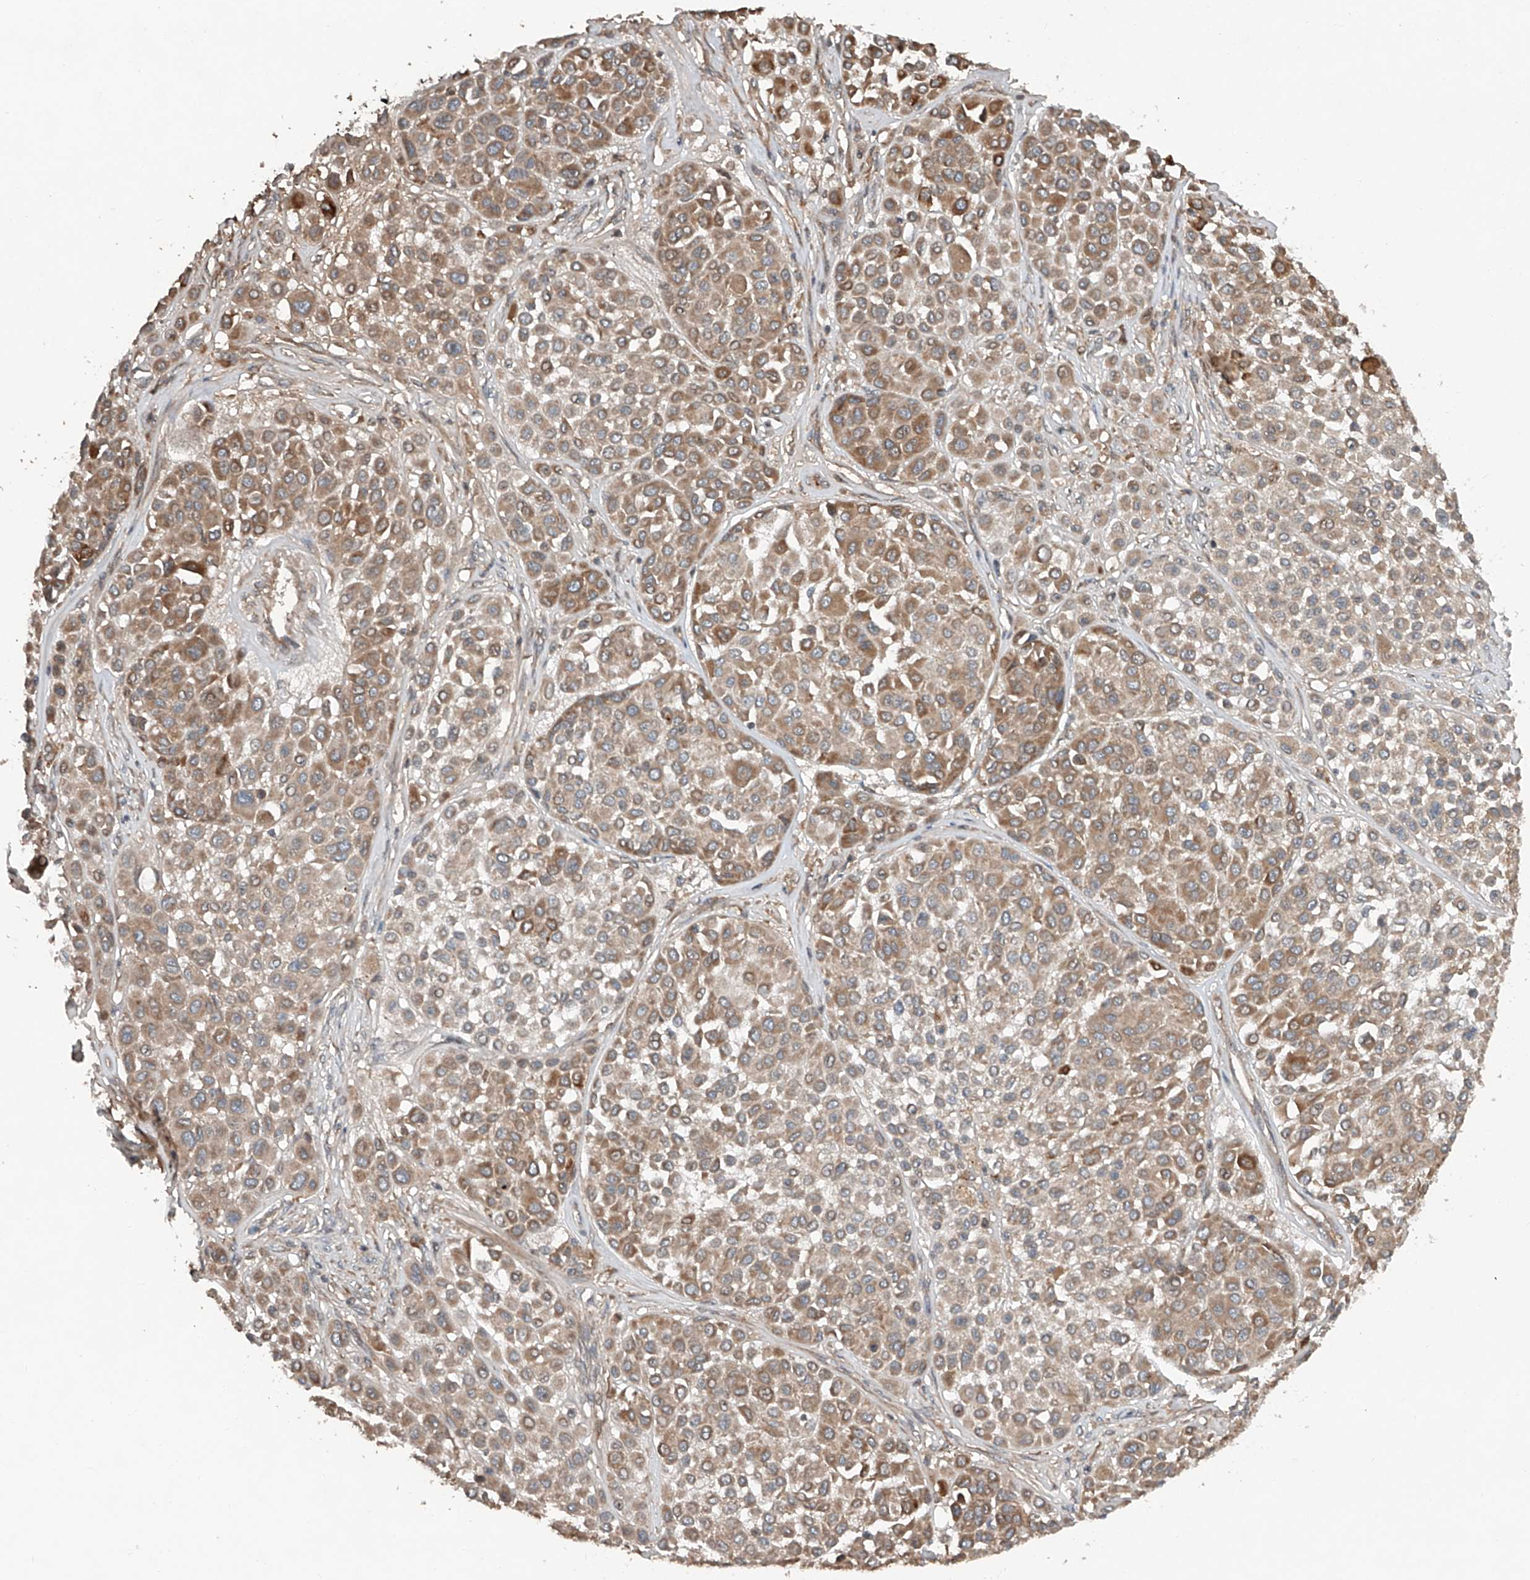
{"staining": {"intensity": "moderate", "quantity": ">75%", "location": "cytoplasmic/membranous"}, "tissue": "melanoma", "cell_type": "Tumor cells", "image_type": "cancer", "snomed": [{"axis": "morphology", "description": "Malignant melanoma, Metastatic site"}, {"axis": "topography", "description": "Soft tissue"}], "caption": "This is a photomicrograph of immunohistochemistry staining of malignant melanoma (metastatic site), which shows moderate expression in the cytoplasmic/membranous of tumor cells.", "gene": "ADAM23", "patient": {"sex": "male", "age": 41}}